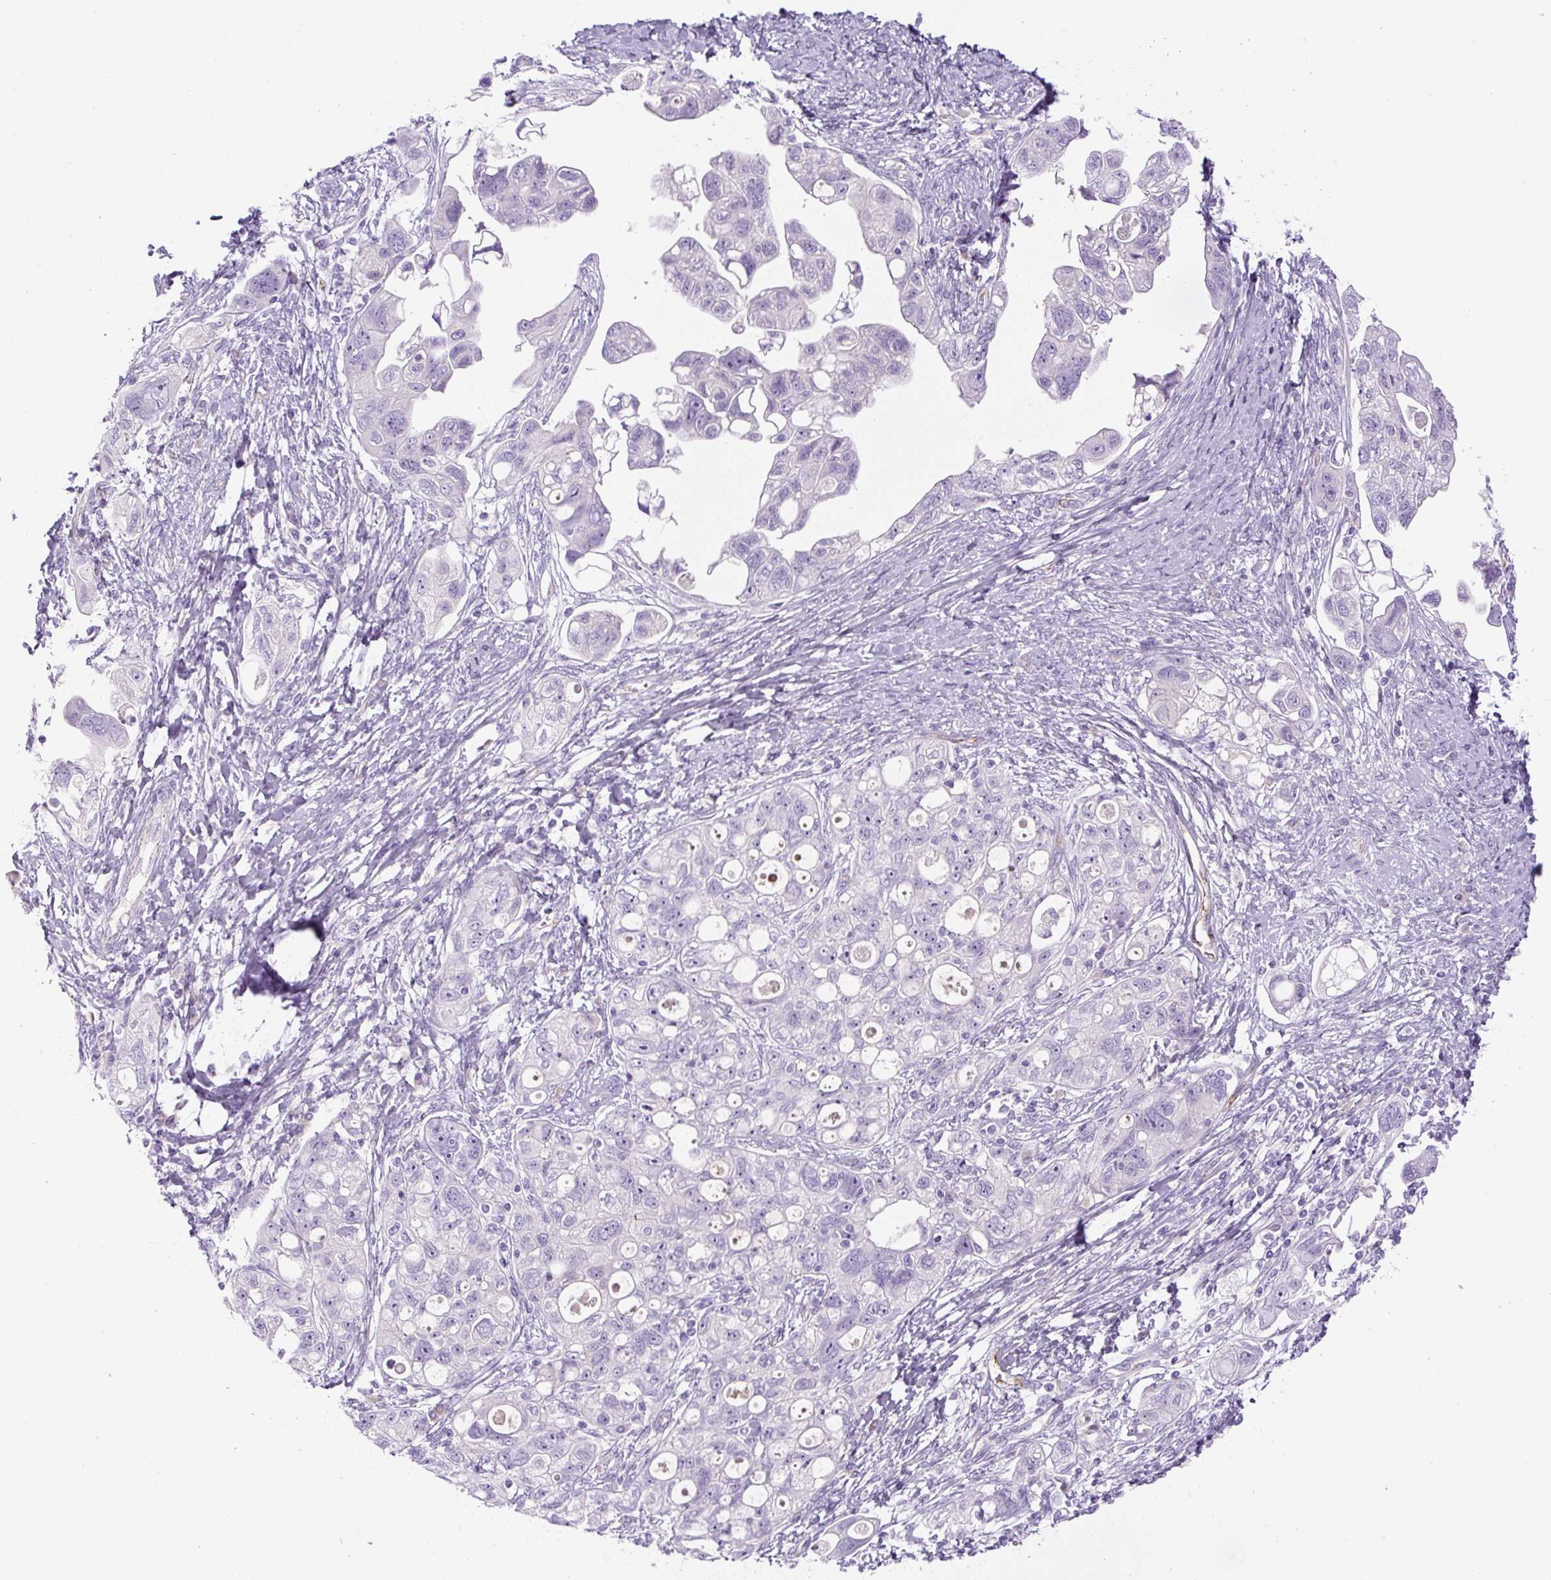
{"staining": {"intensity": "negative", "quantity": "none", "location": "none"}, "tissue": "ovarian cancer", "cell_type": "Tumor cells", "image_type": "cancer", "snomed": [{"axis": "morphology", "description": "Carcinoma, NOS"}, {"axis": "morphology", "description": "Cystadenocarcinoma, serous, NOS"}, {"axis": "topography", "description": "Ovary"}], "caption": "This is an immunohistochemistry photomicrograph of human ovarian cancer (serous cystadenocarcinoma). There is no staining in tumor cells.", "gene": "RSPO4", "patient": {"sex": "female", "age": 69}}